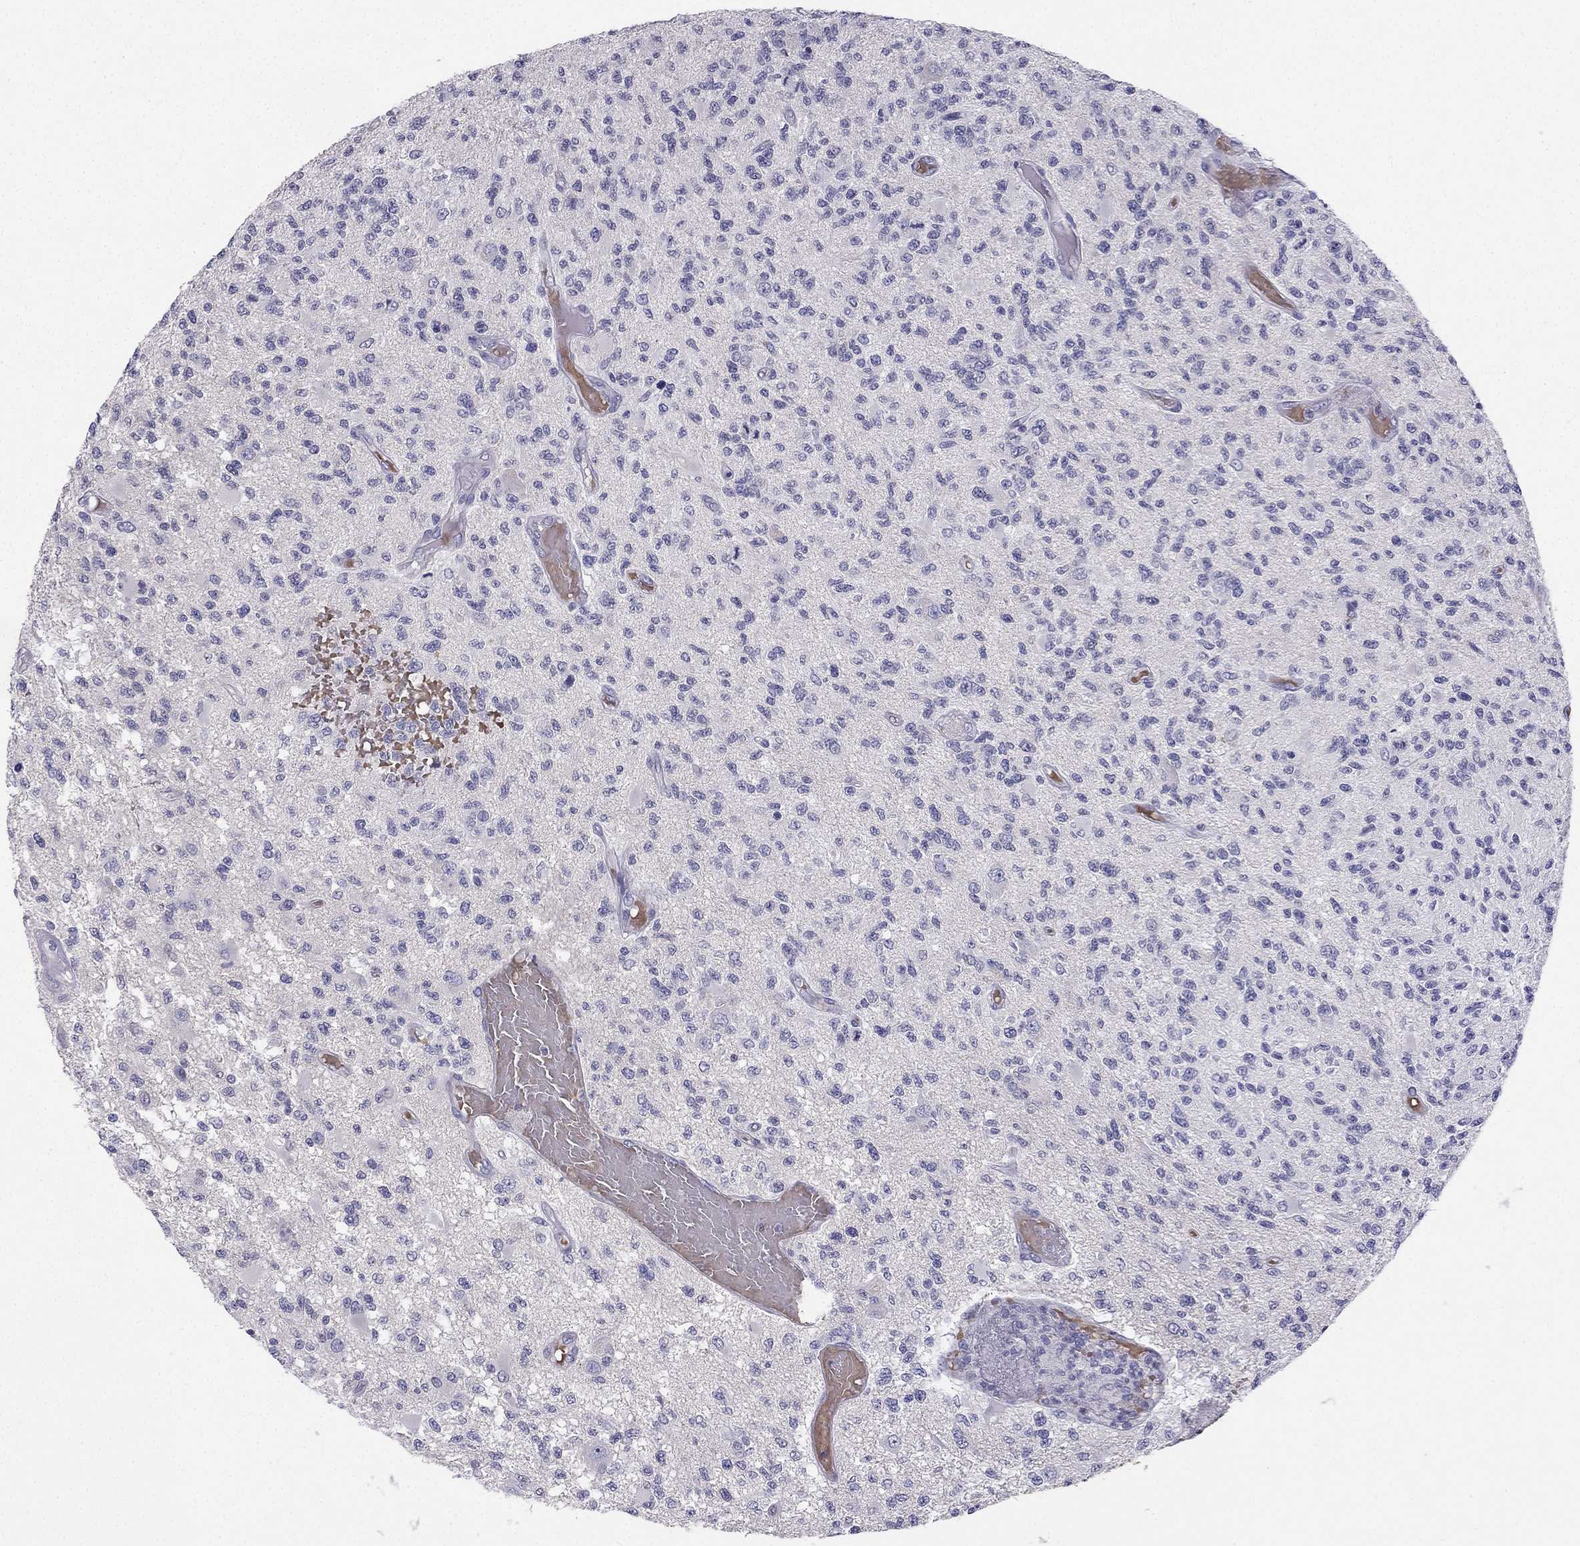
{"staining": {"intensity": "negative", "quantity": "none", "location": "none"}, "tissue": "glioma", "cell_type": "Tumor cells", "image_type": "cancer", "snomed": [{"axis": "morphology", "description": "Glioma, malignant, High grade"}, {"axis": "topography", "description": "Brain"}], "caption": "High magnification brightfield microscopy of glioma stained with DAB (3,3'-diaminobenzidine) (brown) and counterstained with hematoxylin (blue): tumor cells show no significant expression.", "gene": "RSPH14", "patient": {"sex": "female", "age": 63}}